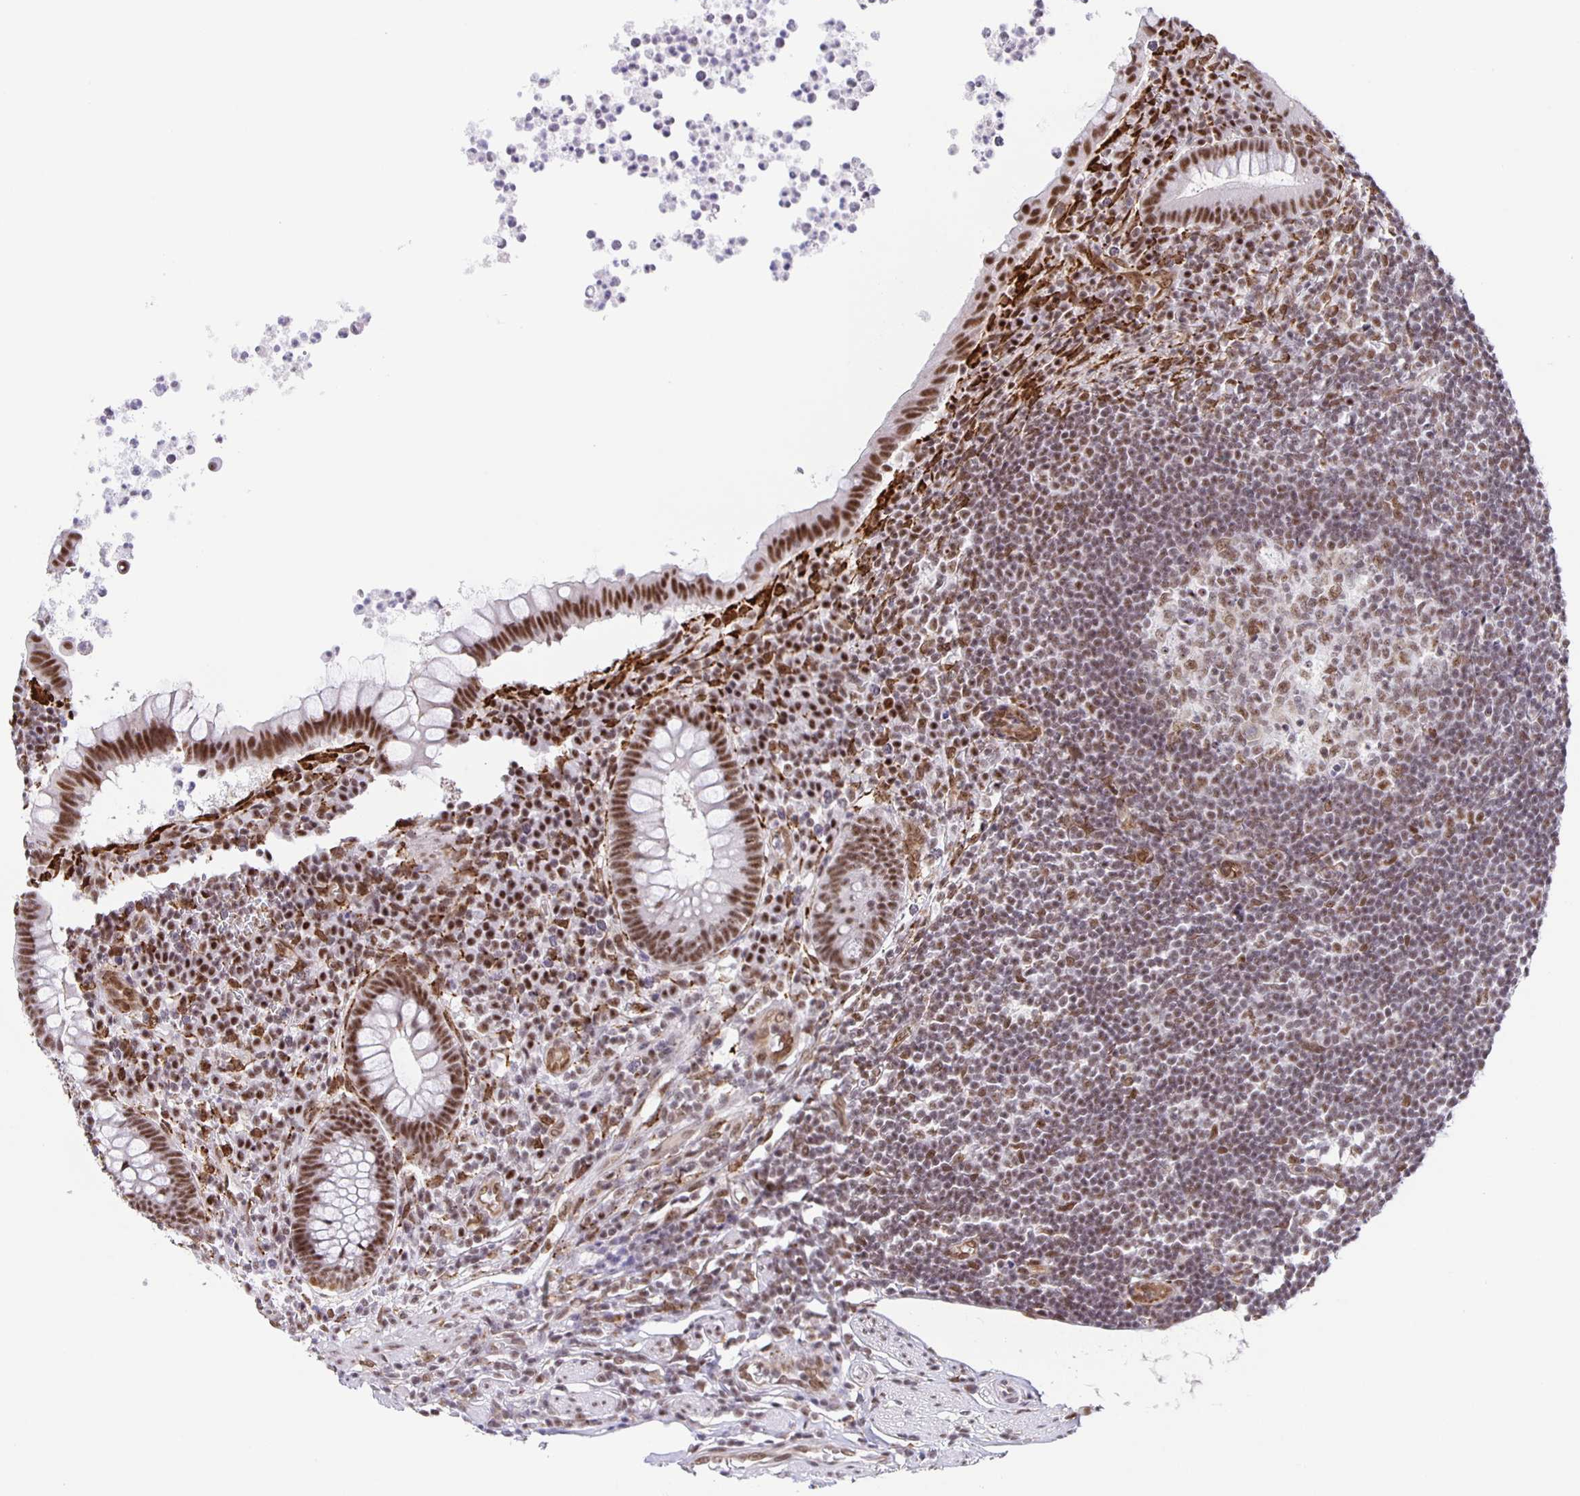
{"staining": {"intensity": "moderate", "quantity": ">75%", "location": "nuclear"}, "tissue": "appendix", "cell_type": "Glandular cells", "image_type": "normal", "snomed": [{"axis": "morphology", "description": "Normal tissue, NOS"}, {"axis": "topography", "description": "Appendix"}], "caption": "Appendix stained with immunohistochemistry (IHC) shows moderate nuclear staining in approximately >75% of glandular cells. (DAB IHC, brown staining for protein, blue staining for nuclei).", "gene": "ZRANB2", "patient": {"sex": "female", "age": 56}}